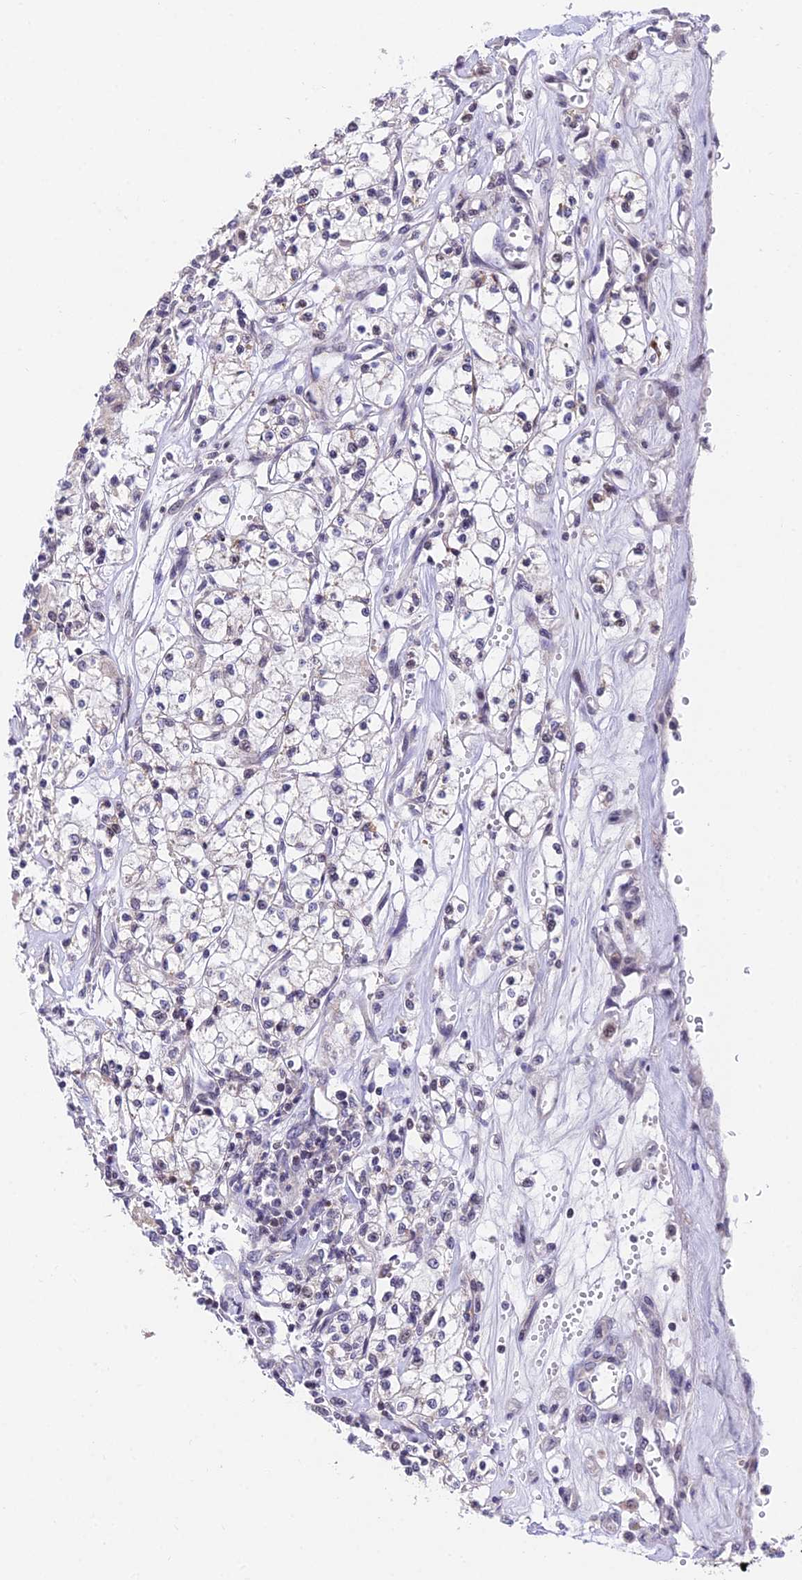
{"staining": {"intensity": "negative", "quantity": "none", "location": "none"}, "tissue": "renal cancer", "cell_type": "Tumor cells", "image_type": "cancer", "snomed": [{"axis": "morphology", "description": "Adenocarcinoma, NOS"}, {"axis": "topography", "description": "Kidney"}], "caption": "This micrograph is of renal cancer (adenocarcinoma) stained with immunohistochemistry to label a protein in brown with the nuclei are counter-stained blue. There is no staining in tumor cells.", "gene": "CDNF", "patient": {"sex": "female", "age": 59}}